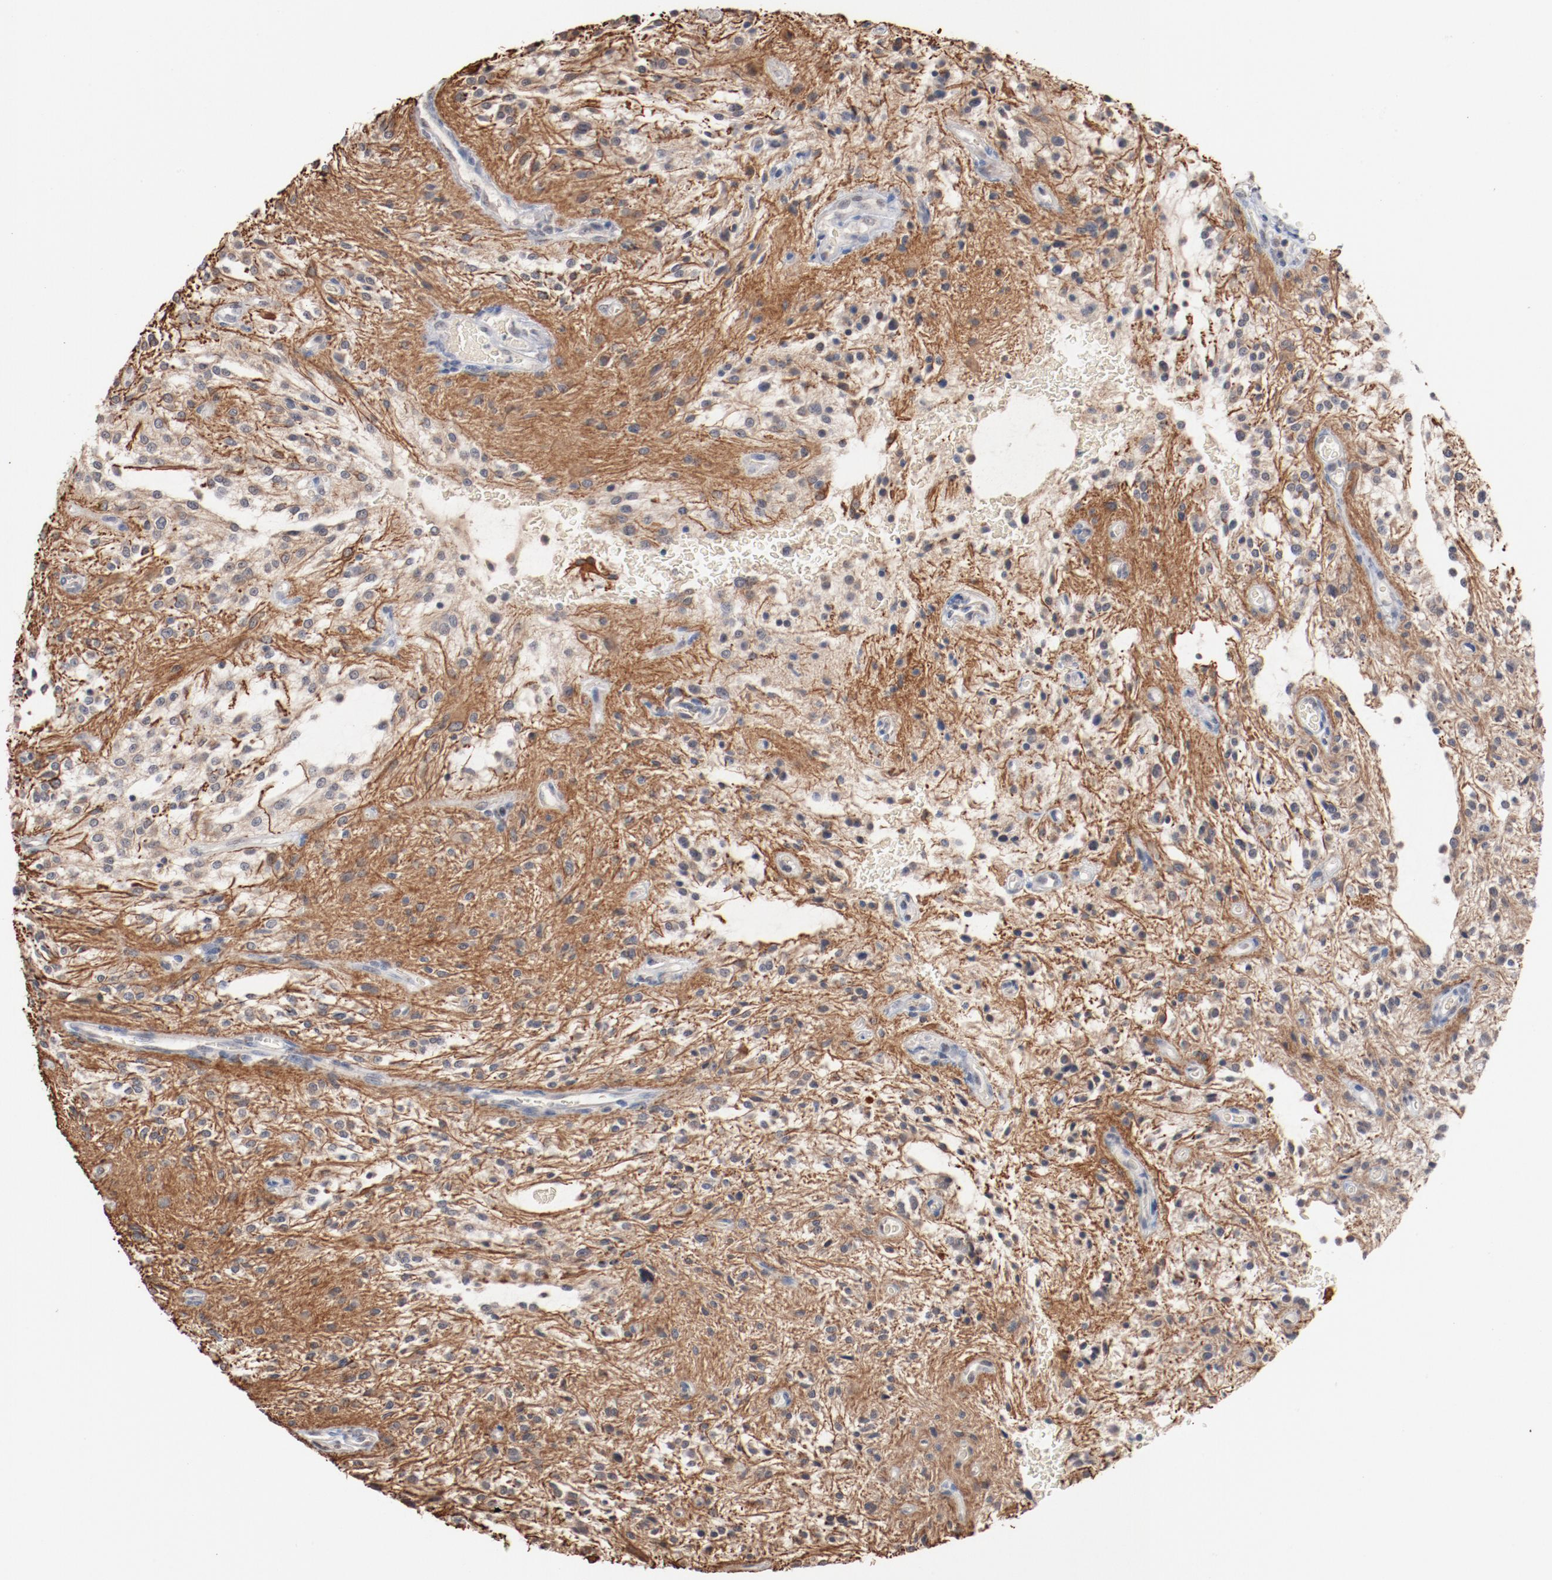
{"staining": {"intensity": "negative", "quantity": "none", "location": "none"}, "tissue": "glioma", "cell_type": "Tumor cells", "image_type": "cancer", "snomed": [{"axis": "morphology", "description": "Glioma, malignant, NOS"}, {"axis": "topography", "description": "Cerebellum"}], "caption": "IHC photomicrograph of neoplastic tissue: glioma stained with DAB exhibits no significant protein staining in tumor cells.", "gene": "ERICH1", "patient": {"sex": "female", "age": 10}}